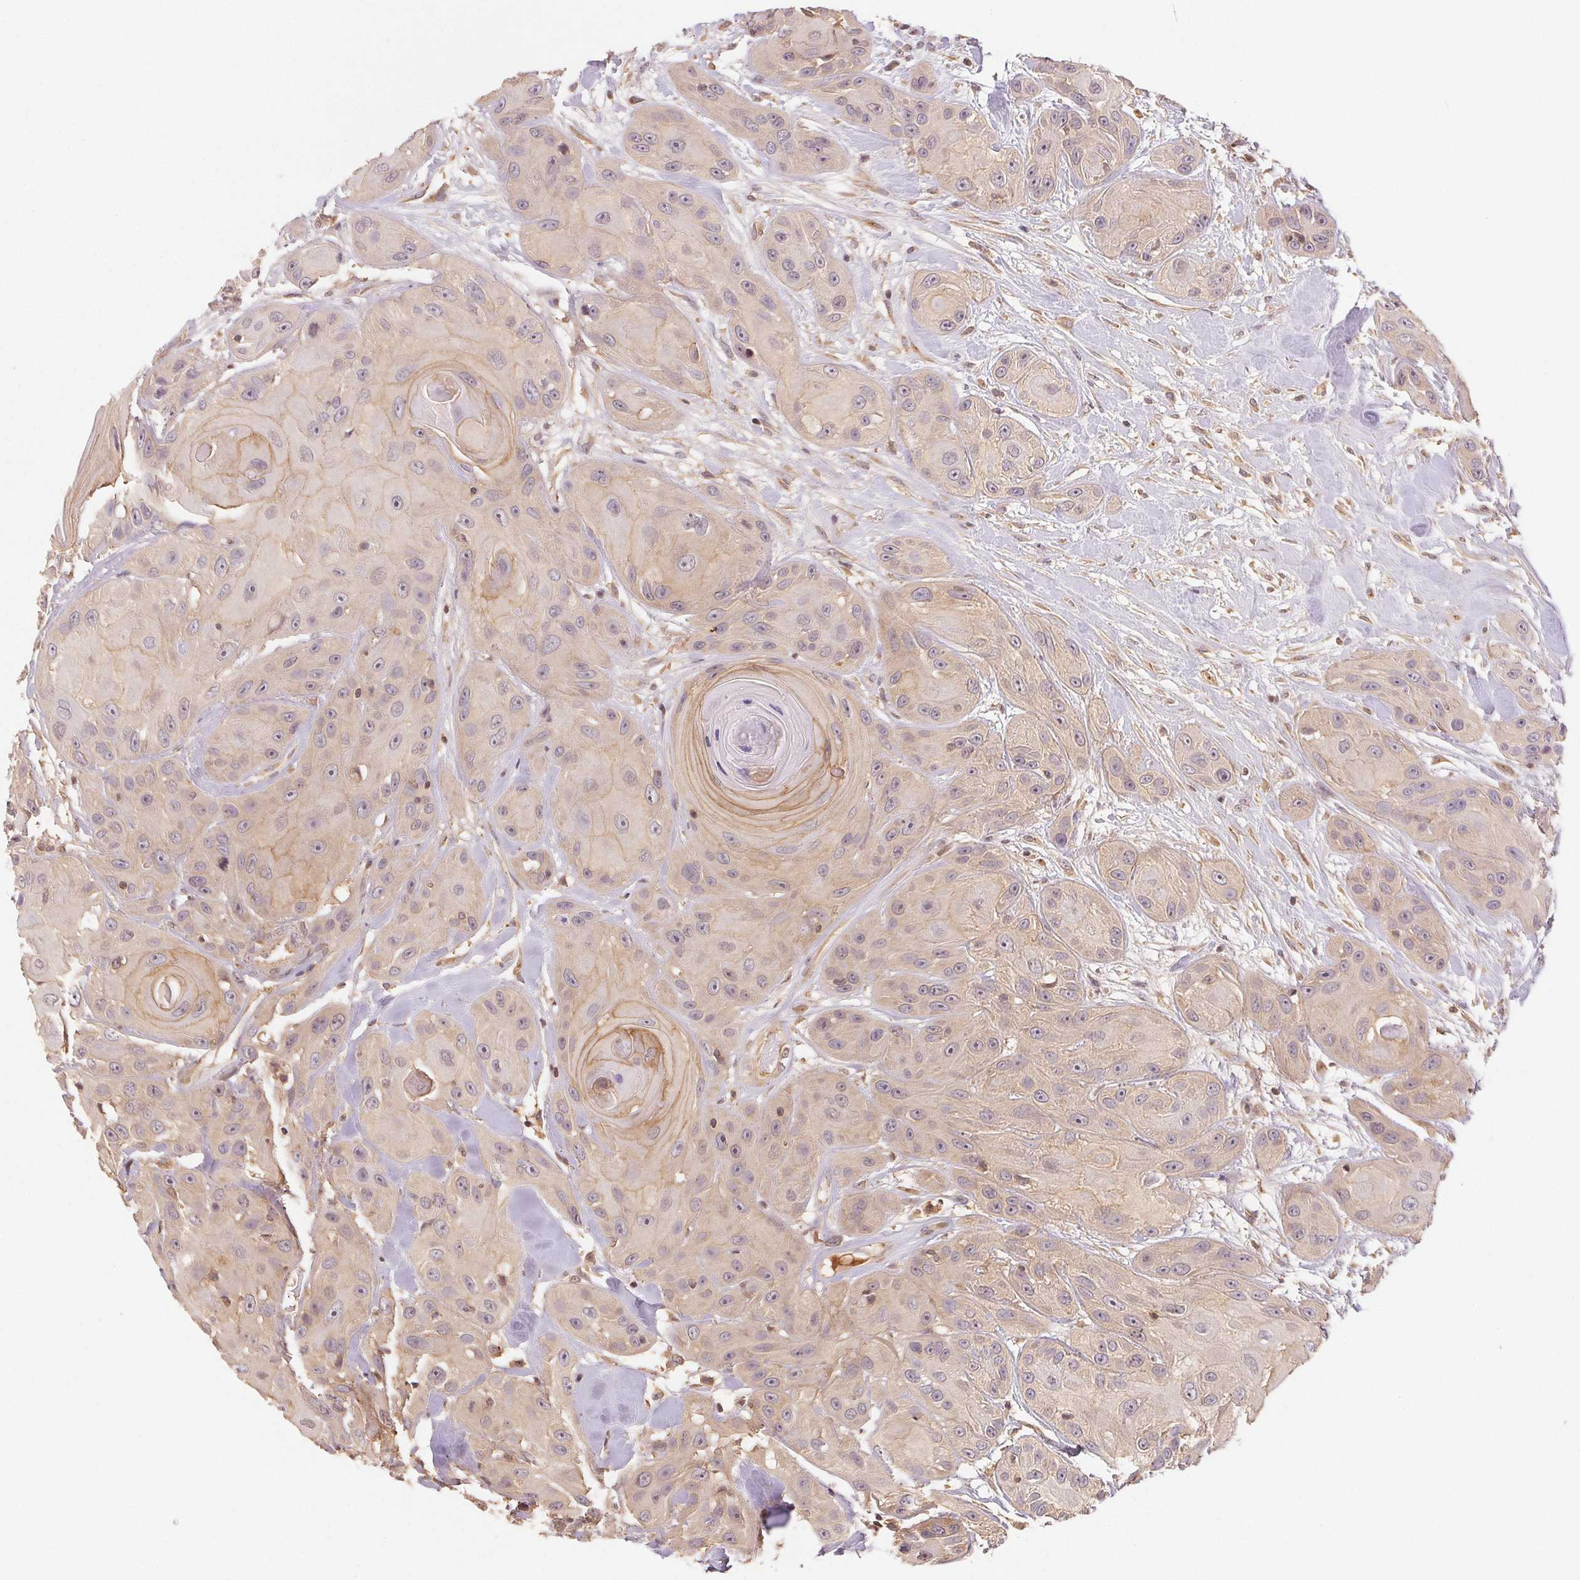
{"staining": {"intensity": "weak", "quantity": "25%-75%", "location": "cytoplasmic/membranous,nuclear"}, "tissue": "head and neck cancer", "cell_type": "Tumor cells", "image_type": "cancer", "snomed": [{"axis": "morphology", "description": "Squamous cell carcinoma, NOS"}, {"axis": "topography", "description": "Oral tissue"}, {"axis": "topography", "description": "Head-Neck"}], "caption": "This image exhibits squamous cell carcinoma (head and neck) stained with immunohistochemistry (IHC) to label a protein in brown. The cytoplasmic/membranous and nuclear of tumor cells show weak positivity for the protein. Nuclei are counter-stained blue.", "gene": "MAPKAPK2", "patient": {"sex": "male", "age": 77}}